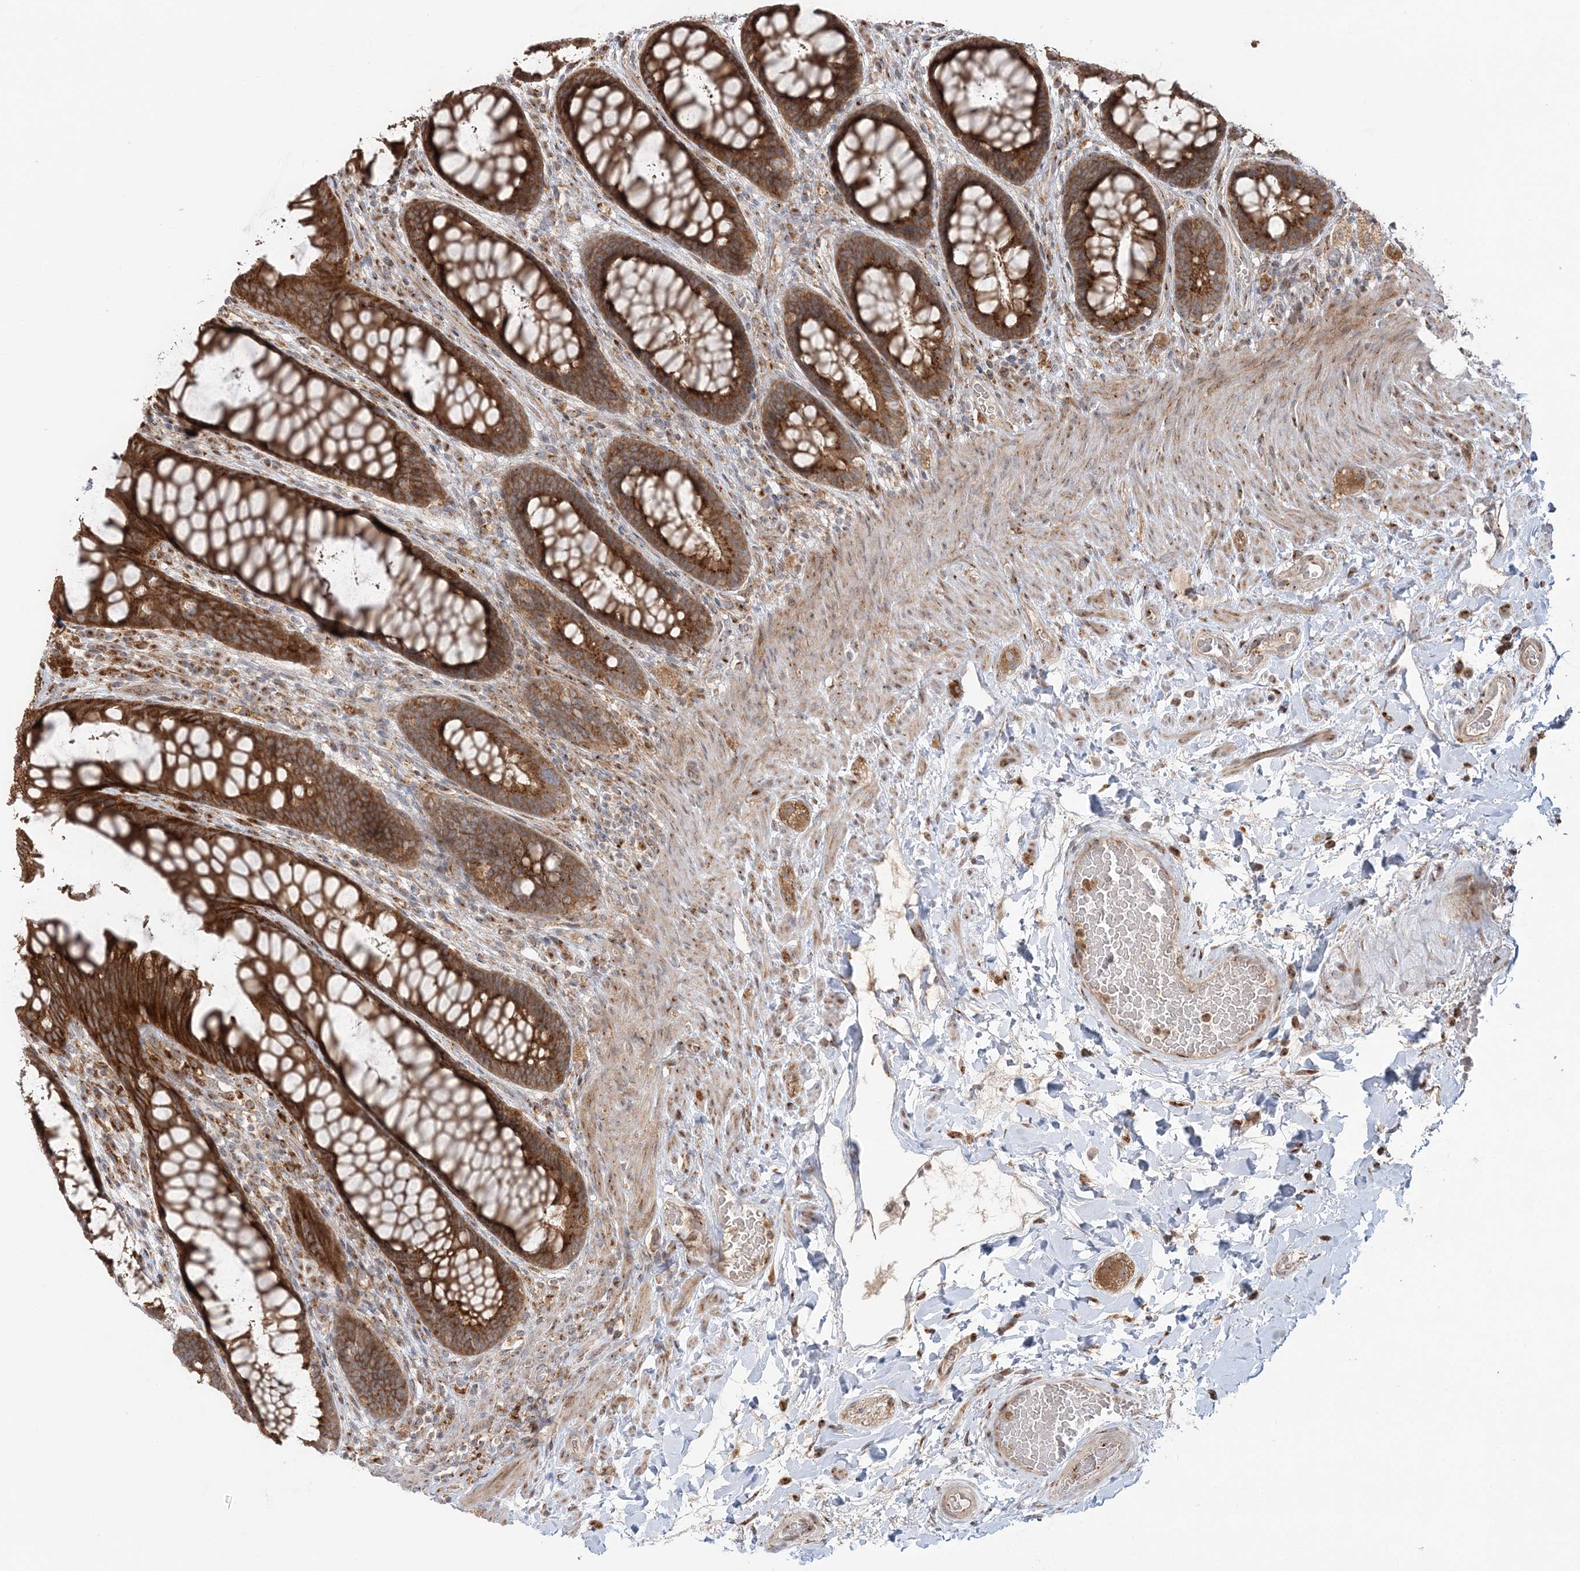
{"staining": {"intensity": "strong", "quantity": ">75%", "location": "cytoplasmic/membranous"}, "tissue": "rectum", "cell_type": "Glandular cells", "image_type": "normal", "snomed": [{"axis": "morphology", "description": "Normal tissue, NOS"}, {"axis": "topography", "description": "Rectum"}], "caption": "Approximately >75% of glandular cells in benign human rectum show strong cytoplasmic/membranous protein expression as visualized by brown immunohistochemical staining.", "gene": "ABCC3", "patient": {"sex": "female", "age": 46}}